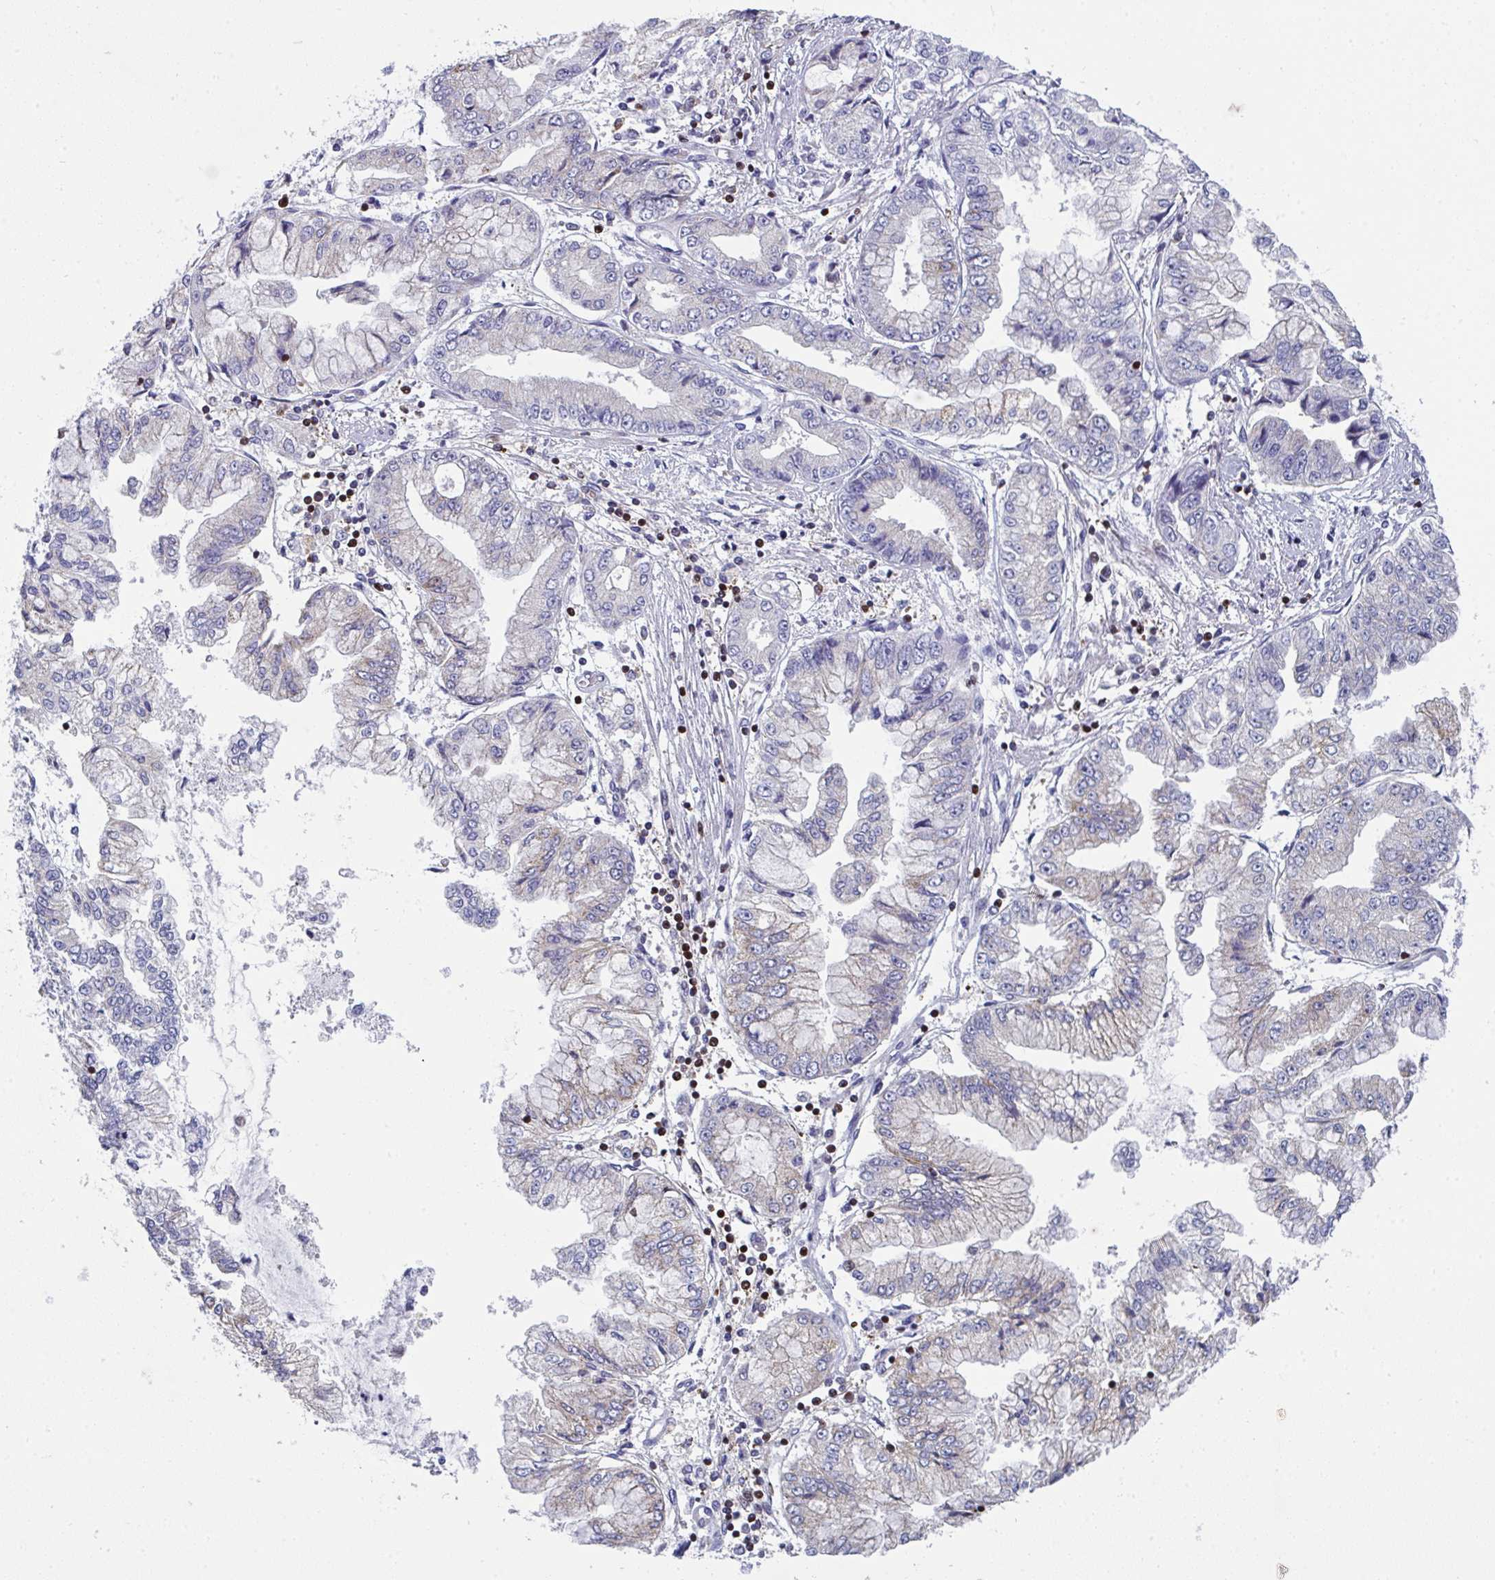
{"staining": {"intensity": "negative", "quantity": "none", "location": "none"}, "tissue": "stomach cancer", "cell_type": "Tumor cells", "image_type": "cancer", "snomed": [{"axis": "morphology", "description": "Adenocarcinoma, NOS"}, {"axis": "topography", "description": "Stomach, upper"}], "caption": "An IHC micrograph of adenocarcinoma (stomach) is shown. There is no staining in tumor cells of adenocarcinoma (stomach).", "gene": "AOC2", "patient": {"sex": "female", "age": 74}}